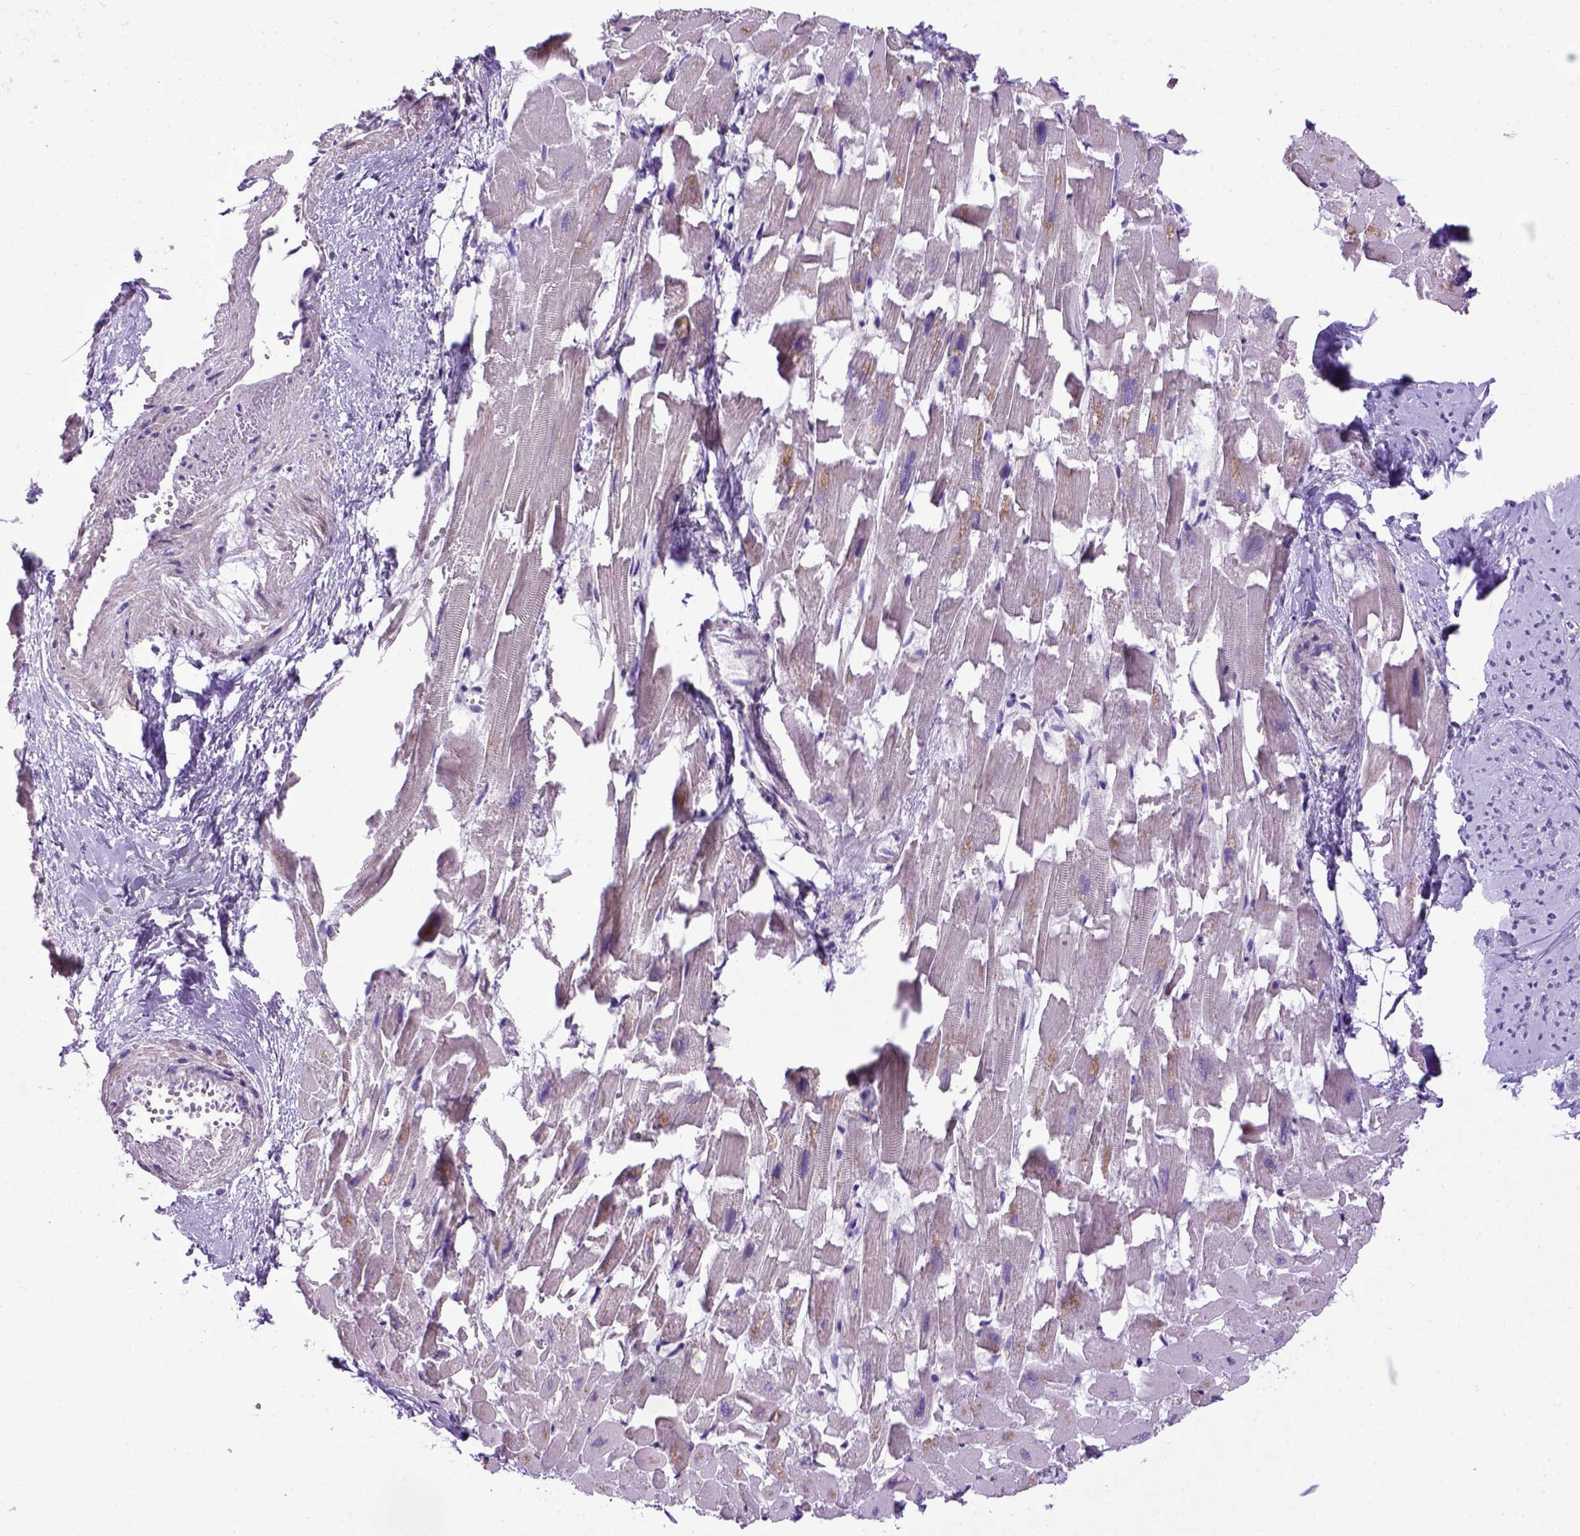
{"staining": {"intensity": "negative", "quantity": "none", "location": "none"}, "tissue": "heart muscle", "cell_type": "Cardiomyocytes", "image_type": "normal", "snomed": [{"axis": "morphology", "description": "Normal tissue, NOS"}, {"axis": "topography", "description": "Heart"}], "caption": "DAB immunohistochemical staining of normal heart muscle demonstrates no significant expression in cardiomyocytes. (DAB (3,3'-diaminobenzidine) immunohistochemistry, high magnification).", "gene": "CDH1", "patient": {"sex": "female", "age": 64}}